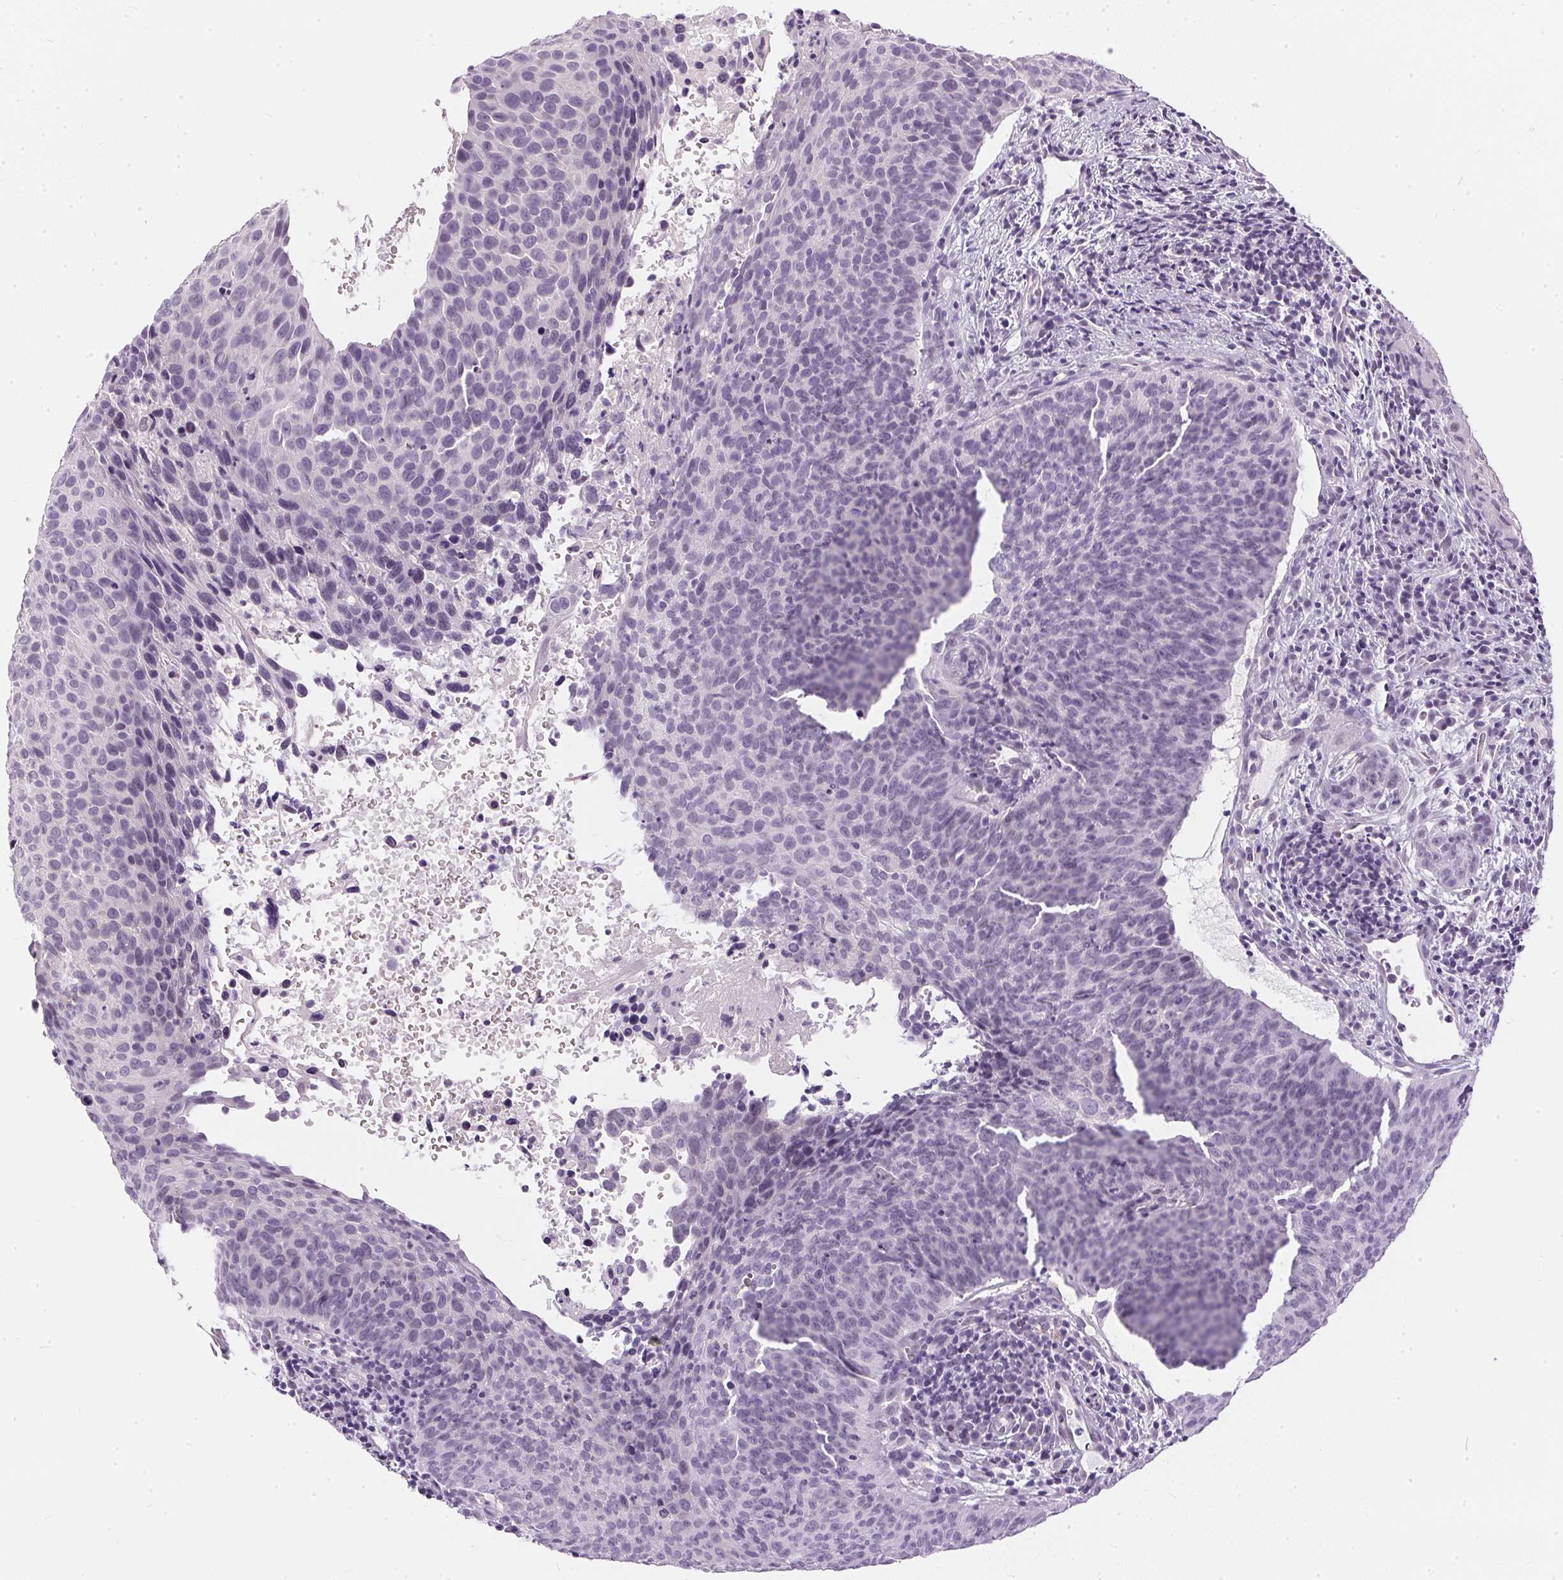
{"staining": {"intensity": "negative", "quantity": "none", "location": "none"}, "tissue": "cervical cancer", "cell_type": "Tumor cells", "image_type": "cancer", "snomed": [{"axis": "morphology", "description": "Squamous cell carcinoma, NOS"}, {"axis": "topography", "description": "Cervix"}], "caption": "This is an IHC image of human cervical squamous cell carcinoma. There is no positivity in tumor cells.", "gene": "GBP6", "patient": {"sex": "female", "age": 35}}